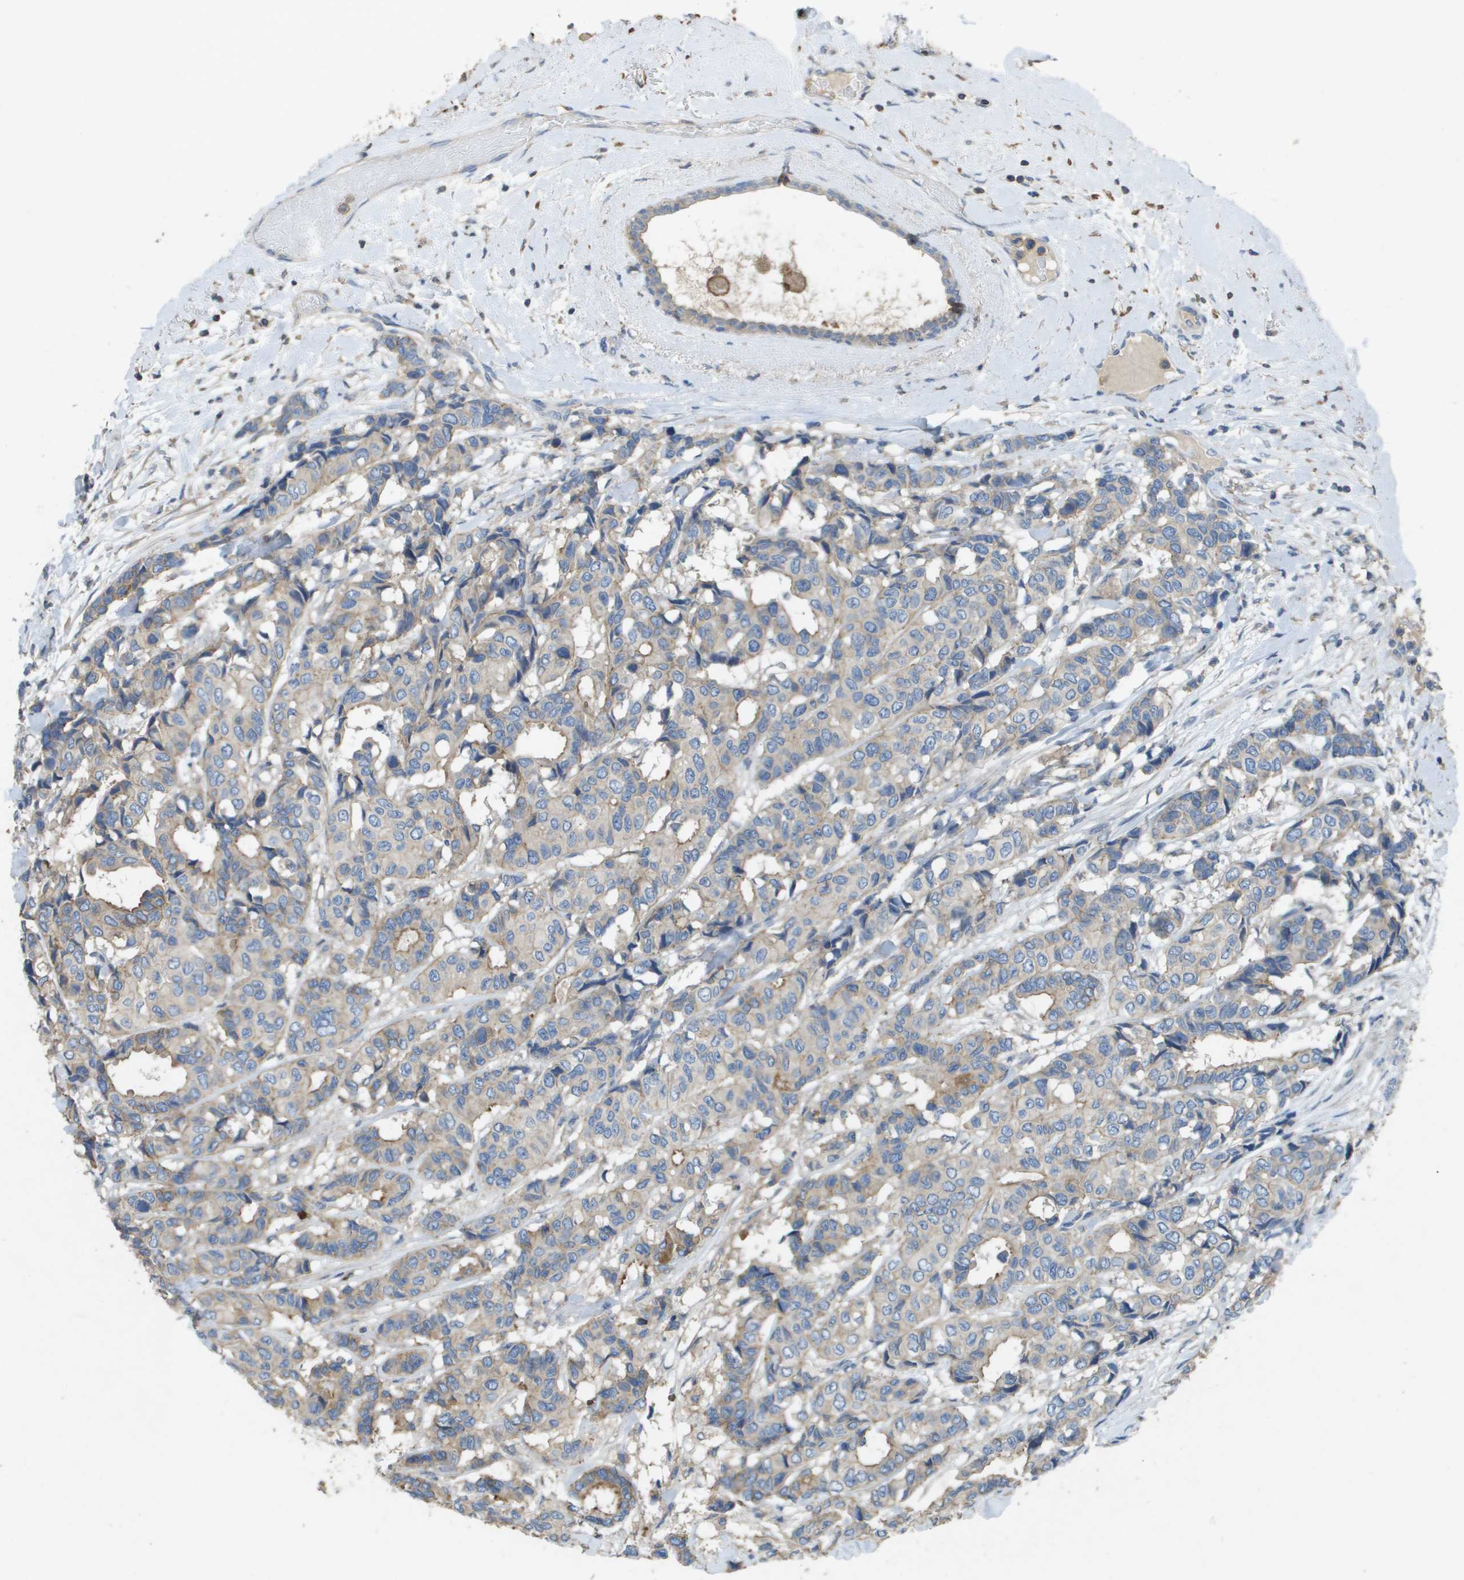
{"staining": {"intensity": "weak", "quantity": "<25%", "location": "cytoplasmic/membranous"}, "tissue": "breast cancer", "cell_type": "Tumor cells", "image_type": "cancer", "snomed": [{"axis": "morphology", "description": "Duct carcinoma"}, {"axis": "topography", "description": "Breast"}], "caption": "The image demonstrates no staining of tumor cells in breast intraductal carcinoma.", "gene": "CLCA4", "patient": {"sex": "female", "age": 87}}